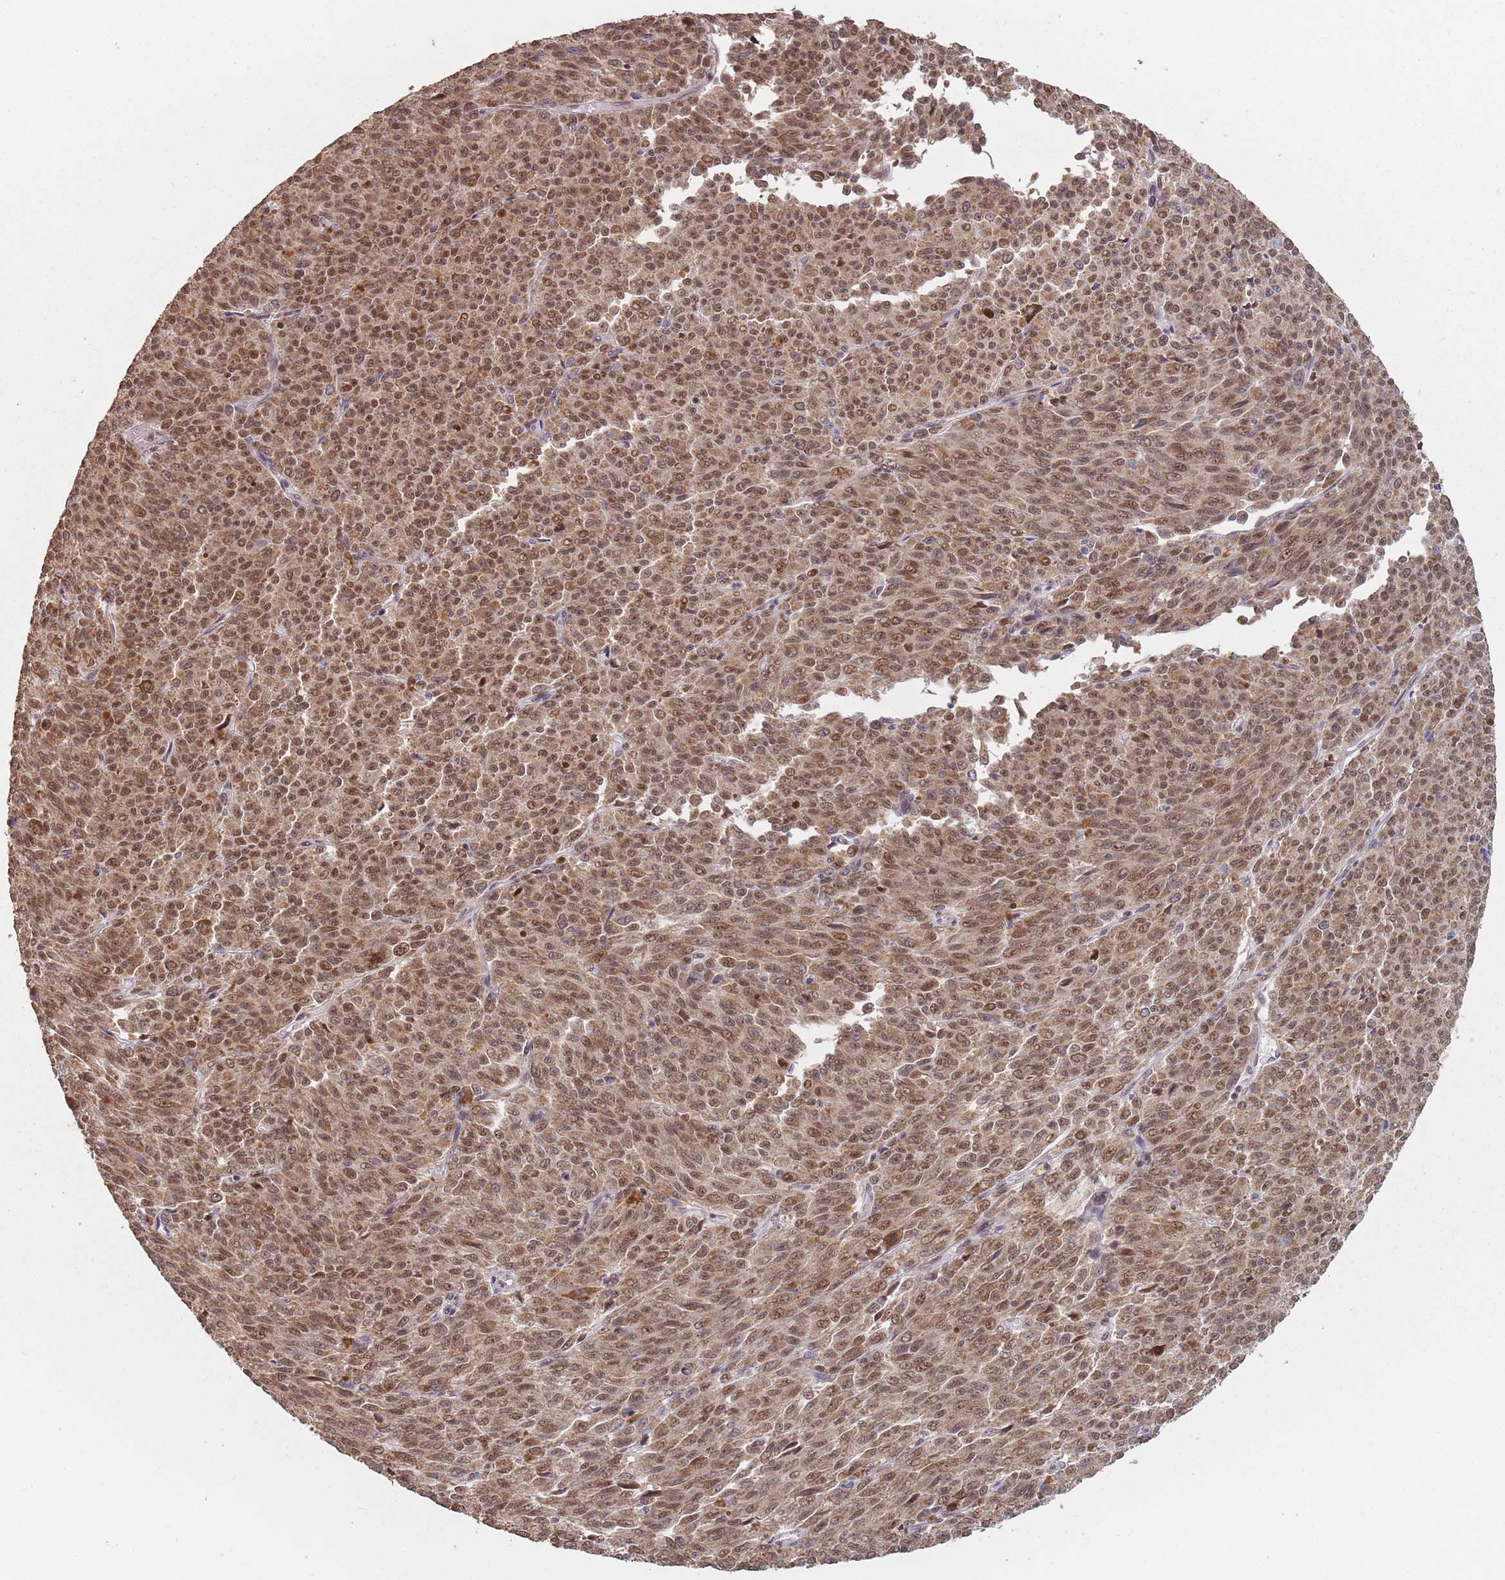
{"staining": {"intensity": "moderate", "quantity": ">75%", "location": "cytoplasmic/membranous,nuclear"}, "tissue": "melanoma", "cell_type": "Tumor cells", "image_type": "cancer", "snomed": [{"axis": "morphology", "description": "Malignant melanoma, NOS"}, {"axis": "topography", "description": "Skin"}], "caption": "Malignant melanoma stained with DAB immunohistochemistry exhibits medium levels of moderate cytoplasmic/membranous and nuclear positivity in approximately >75% of tumor cells.", "gene": "VPS52", "patient": {"sex": "female", "age": 52}}